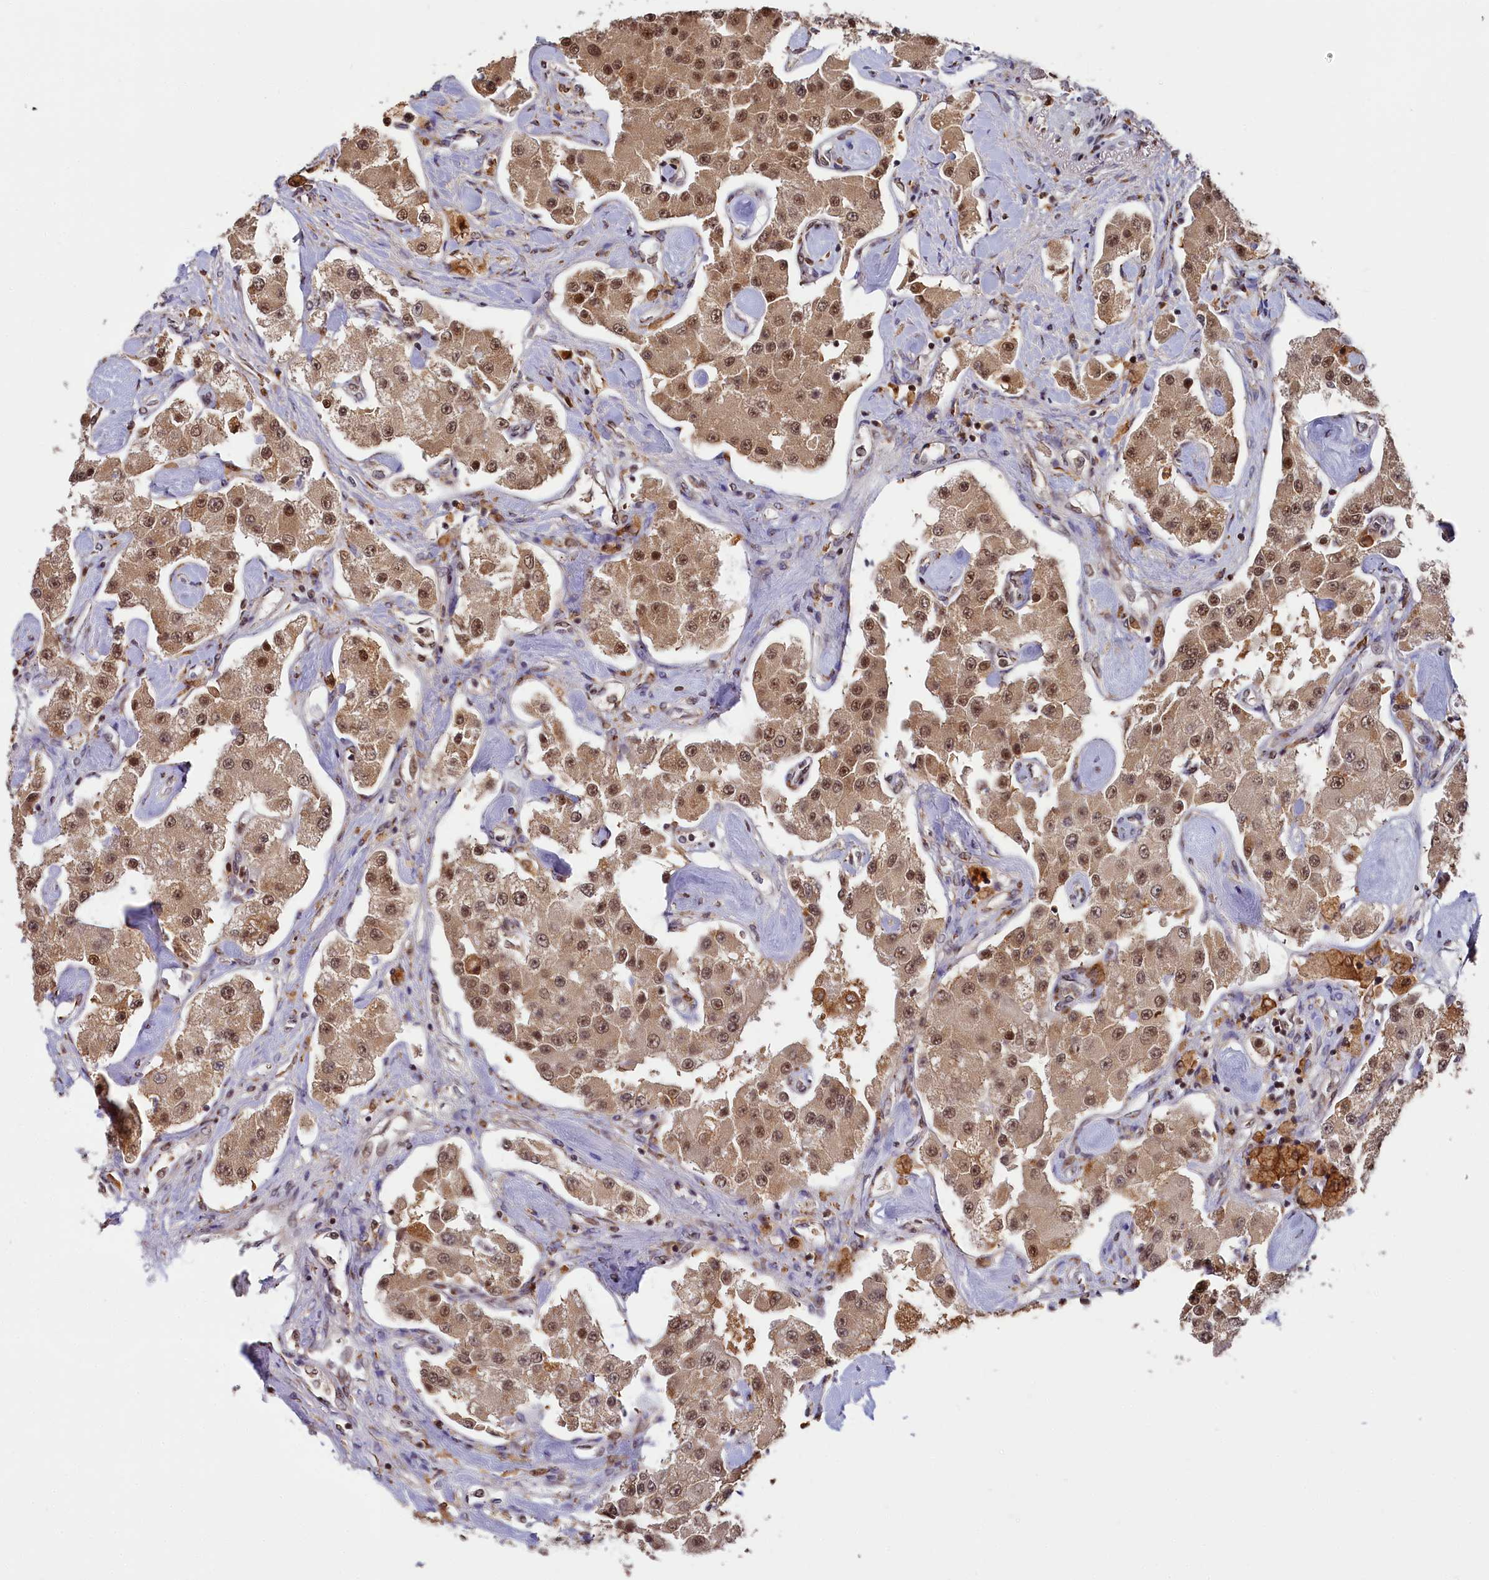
{"staining": {"intensity": "moderate", "quantity": ">75%", "location": "cytoplasmic/membranous,nuclear"}, "tissue": "carcinoid", "cell_type": "Tumor cells", "image_type": "cancer", "snomed": [{"axis": "morphology", "description": "Carcinoid, malignant, NOS"}, {"axis": "topography", "description": "Pancreas"}], "caption": "Immunohistochemistry (IHC) (DAB) staining of human carcinoid (malignant) shows moderate cytoplasmic/membranous and nuclear protein positivity in approximately >75% of tumor cells. (IHC, brightfield microscopy, high magnification).", "gene": "PPHLN1", "patient": {"sex": "male", "age": 41}}